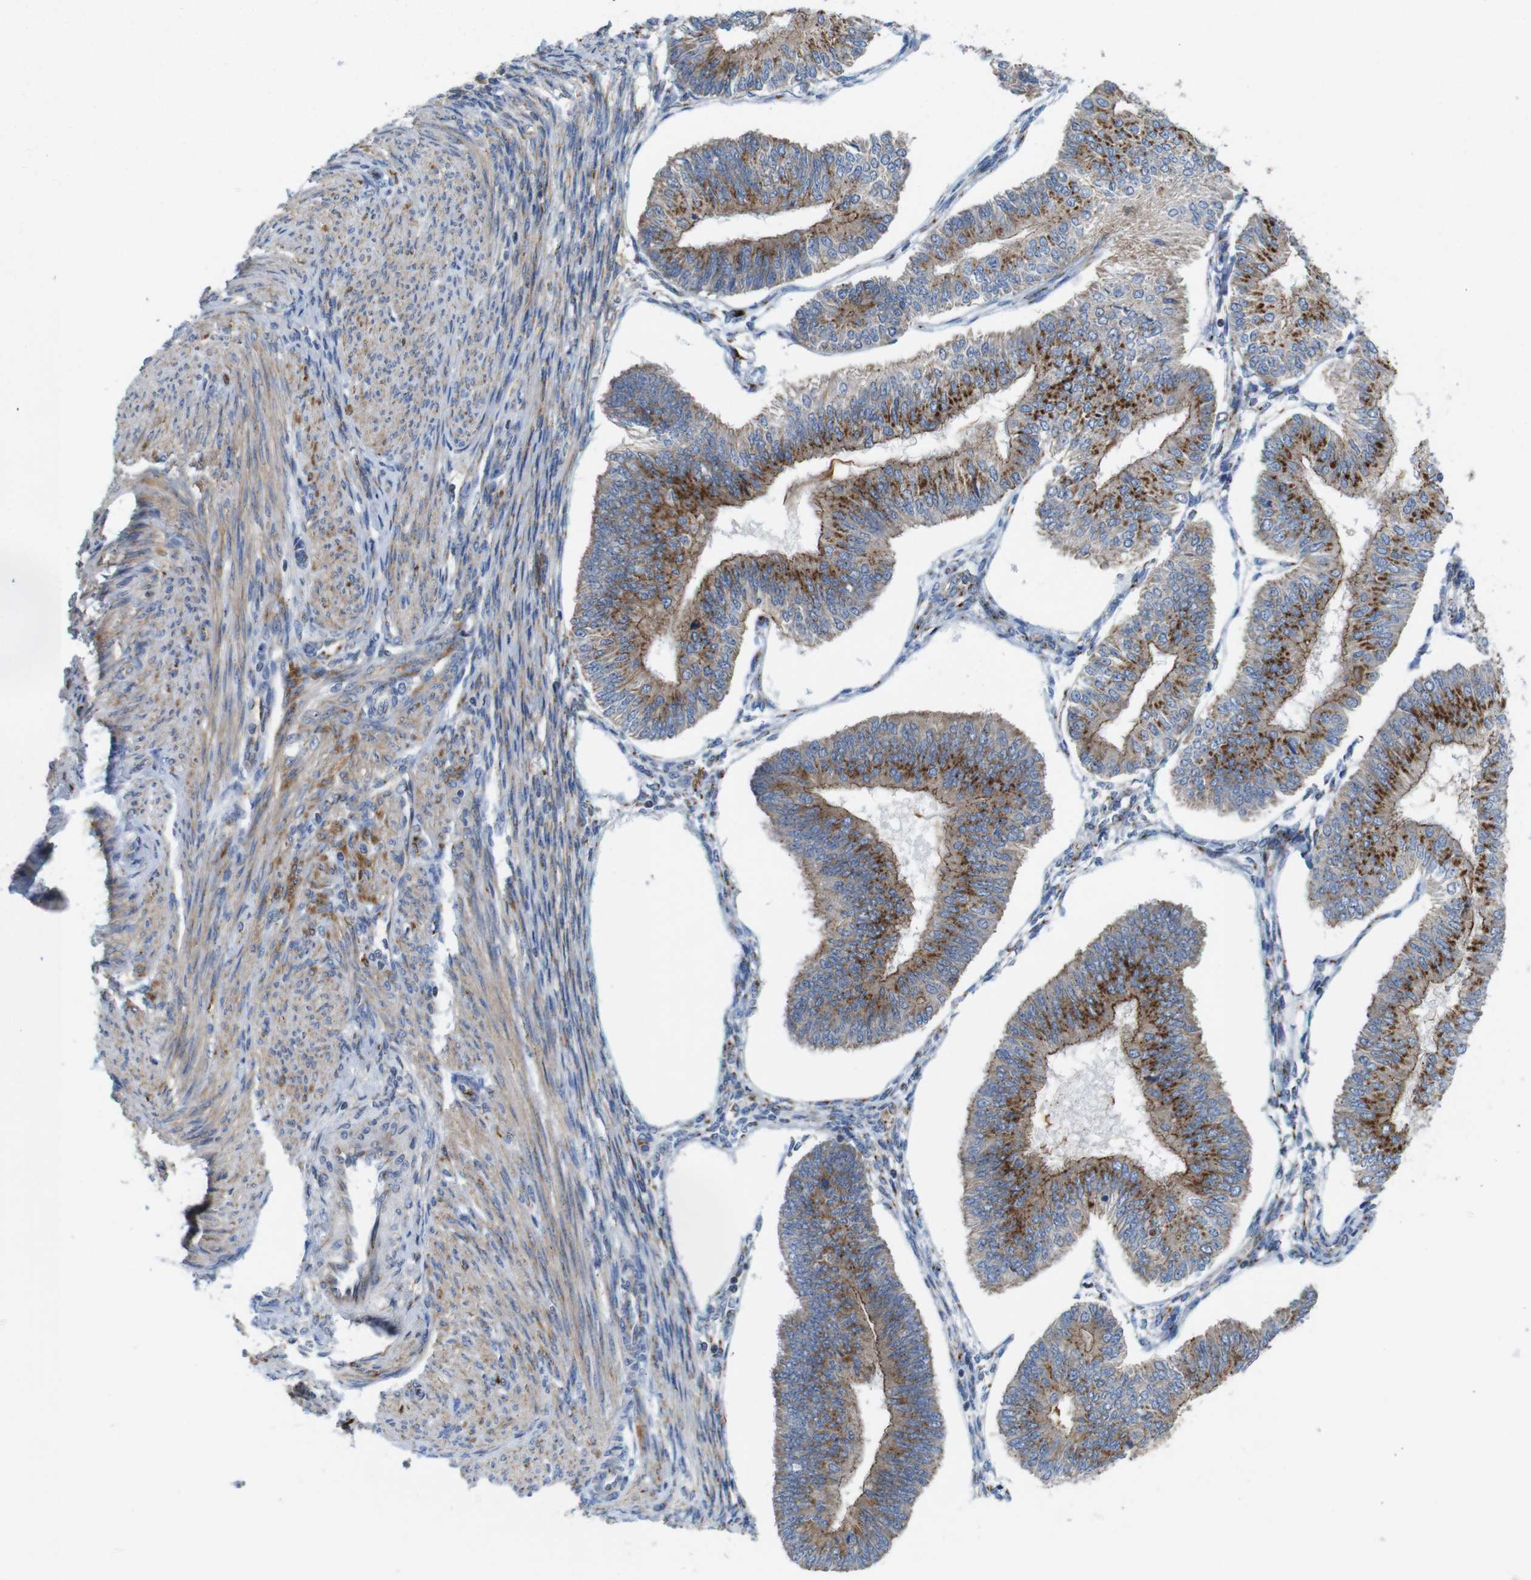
{"staining": {"intensity": "strong", "quantity": "25%-75%", "location": "cytoplasmic/membranous"}, "tissue": "endometrial cancer", "cell_type": "Tumor cells", "image_type": "cancer", "snomed": [{"axis": "morphology", "description": "Adenocarcinoma, NOS"}, {"axis": "topography", "description": "Endometrium"}], "caption": "Human endometrial cancer stained for a protein (brown) reveals strong cytoplasmic/membranous positive expression in about 25%-75% of tumor cells.", "gene": "EFCAB14", "patient": {"sex": "female", "age": 58}}